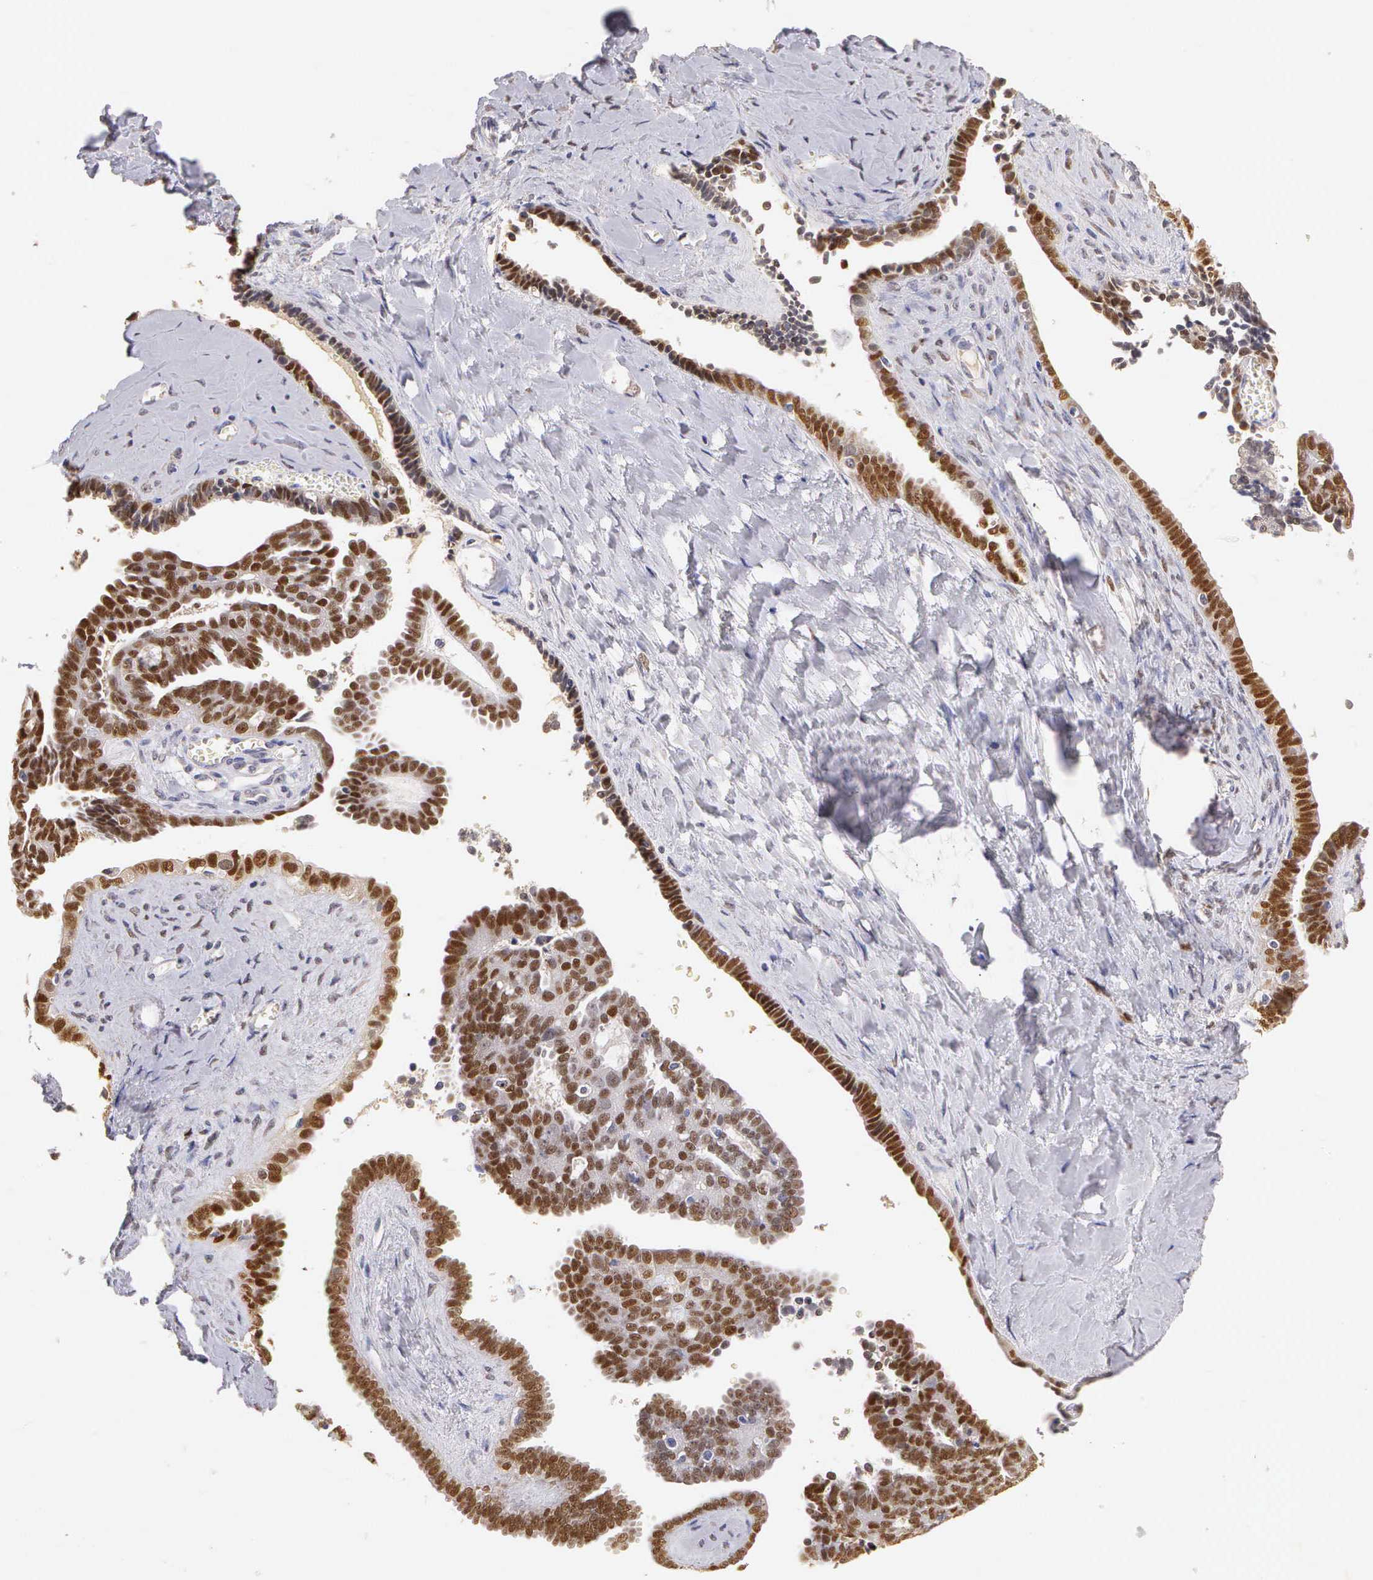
{"staining": {"intensity": "moderate", "quantity": ">75%", "location": "nuclear"}, "tissue": "ovarian cancer", "cell_type": "Tumor cells", "image_type": "cancer", "snomed": [{"axis": "morphology", "description": "Cystadenocarcinoma, serous, NOS"}, {"axis": "topography", "description": "Ovary"}], "caption": "High-power microscopy captured an immunohistochemistry (IHC) photomicrograph of ovarian cancer, revealing moderate nuclear expression in approximately >75% of tumor cells.", "gene": "ESR1", "patient": {"sex": "female", "age": 71}}